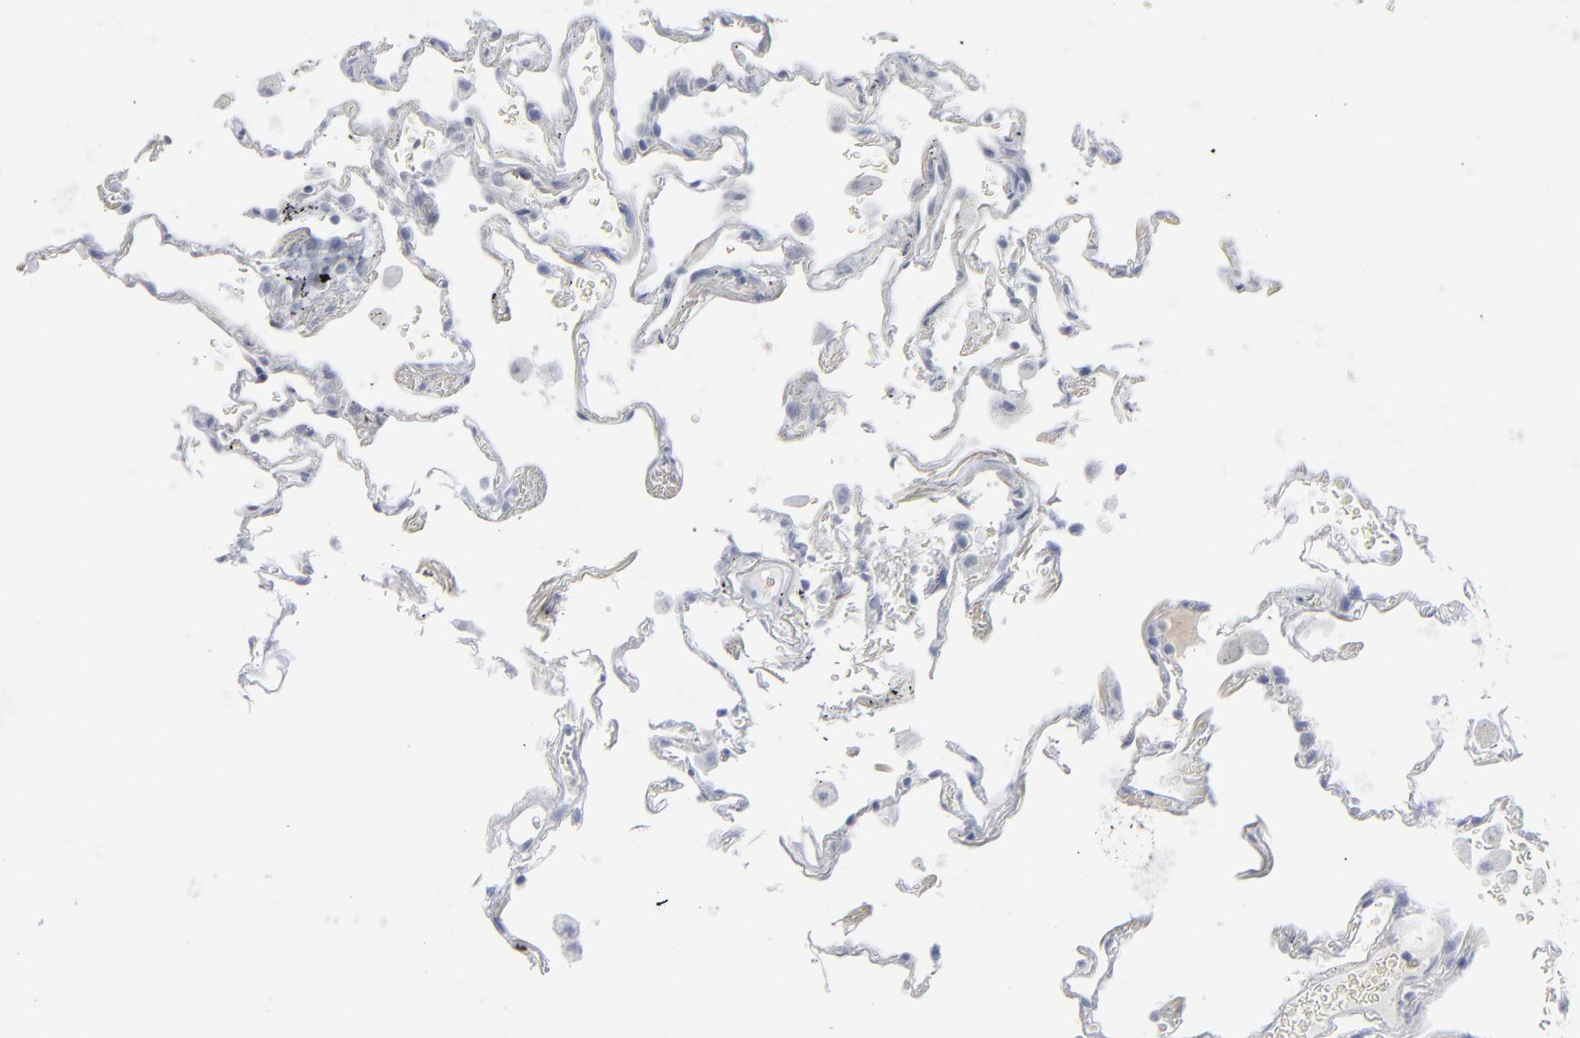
{"staining": {"intensity": "negative", "quantity": "none", "location": "none"}, "tissue": "lung", "cell_type": "Alveolar cells", "image_type": "normal", "snomed": [{"axis": "morphology", "description": "Normal tissue, NOS"}, {"axis": "morphology", "description": "Inflammation, NOS"}, {"axis": "topography", "description": "Lung"}], "caption": "DAB immunohistochemical staining of unremarkable human lung shows no significant positivity in alveolar cells. (DAB immunohistochemistry (IHC), high magnification).", "gene": "MSLN", "patient": {"sex": "male", "age": 69}}